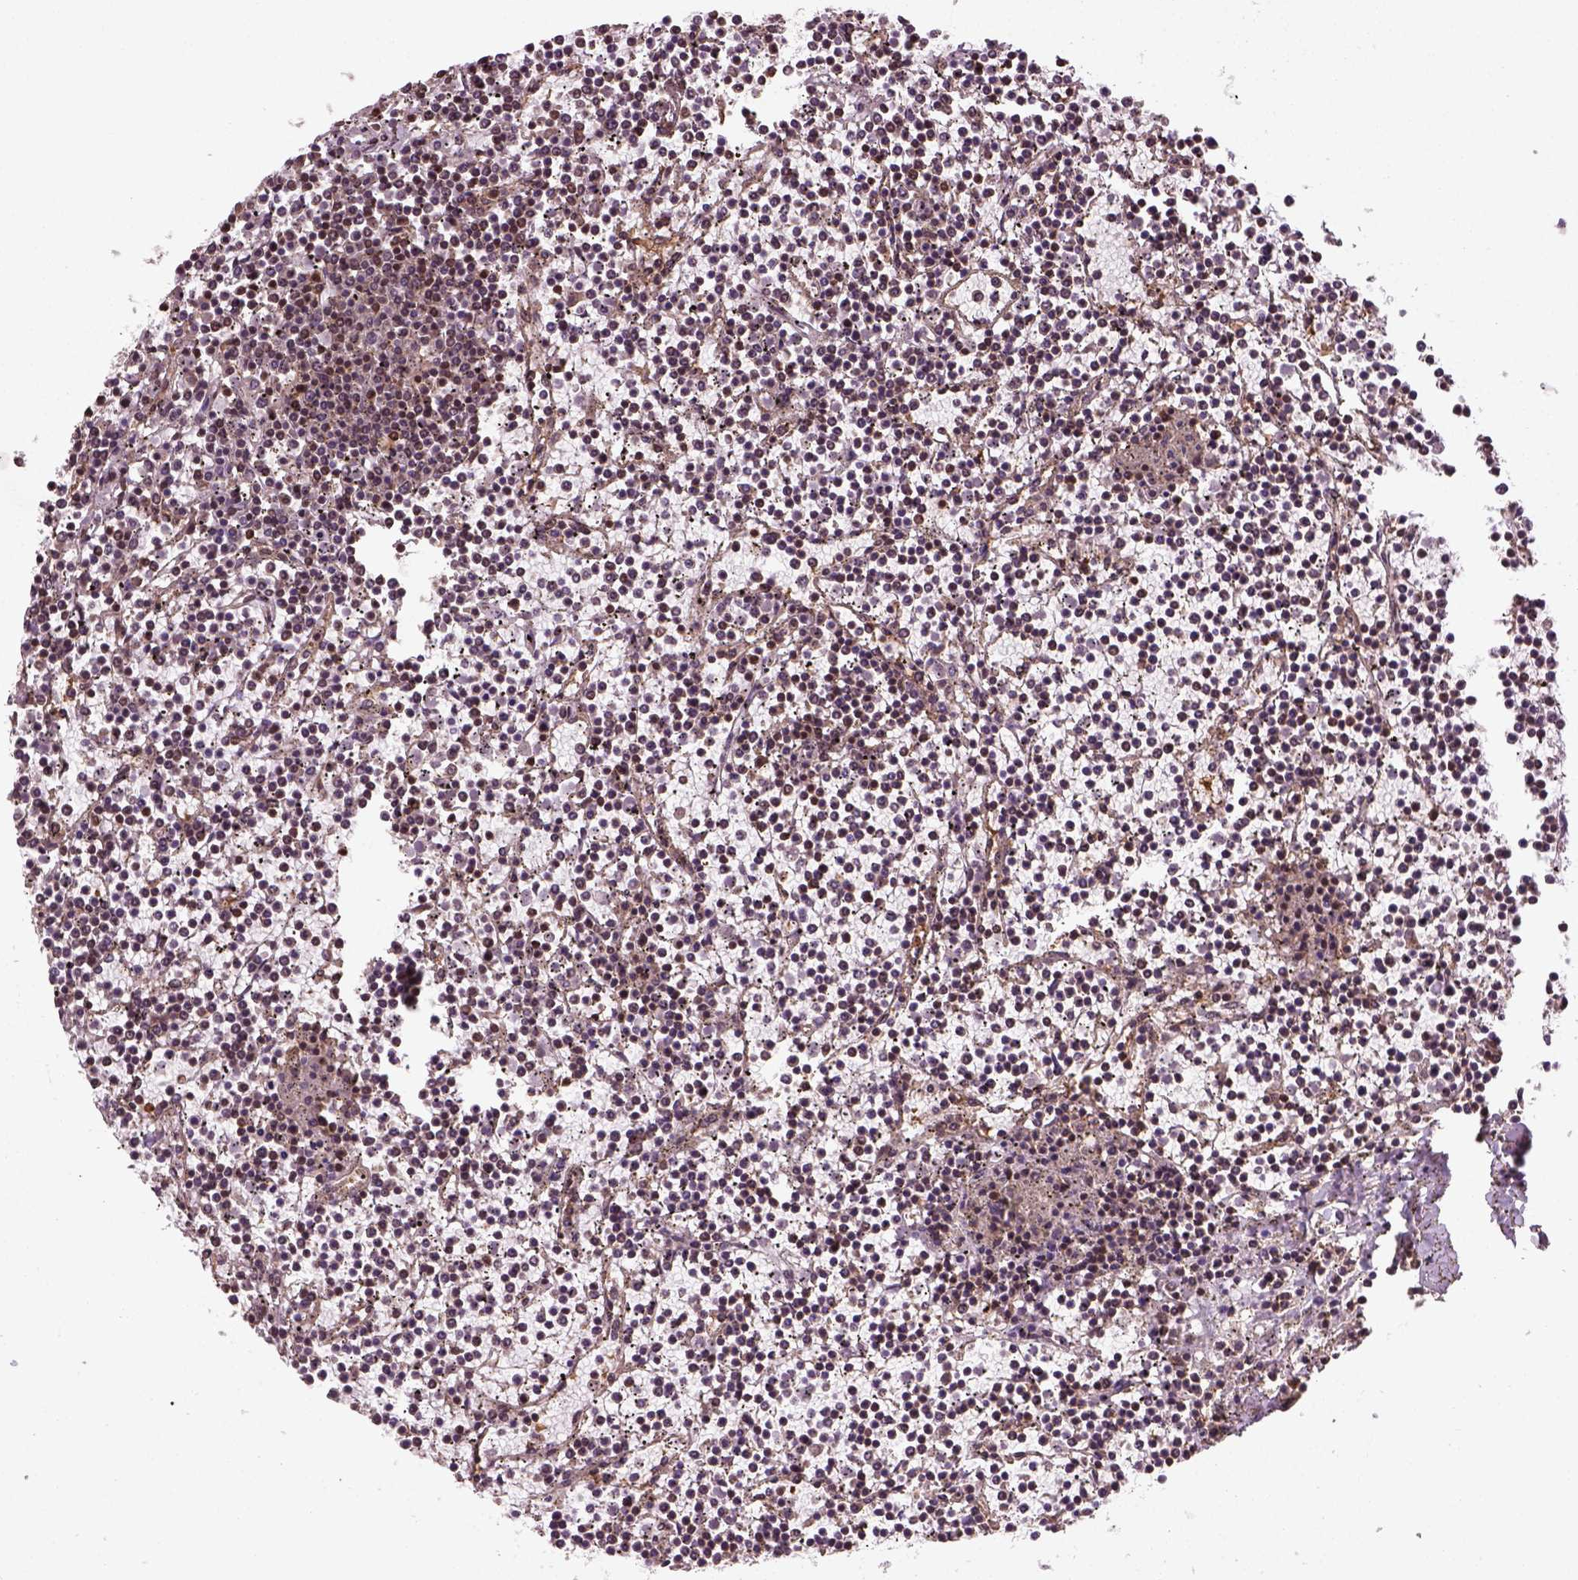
{"staining": {"intensity": "negative", "quantity": "none", "location": "none"}, "tissue": "lymphoma", "cell_type": "Tumor cells", "image_type": "cancer", "snomed": [{"axis": "morphology", "description": "Malignant lymphoma, non-Hodgkin's type, Low grade"}, {"axis": "topography", "description": "Spleen"}], "caption": "Human low-grade malignant lymphoma, non-Hodgkin's type stained for a protein using immunohistochemistry (IHC) displays no positivity in tumor cells.", "gene": "NUDT9", "patient": {"sex": "female", "age": 19}}